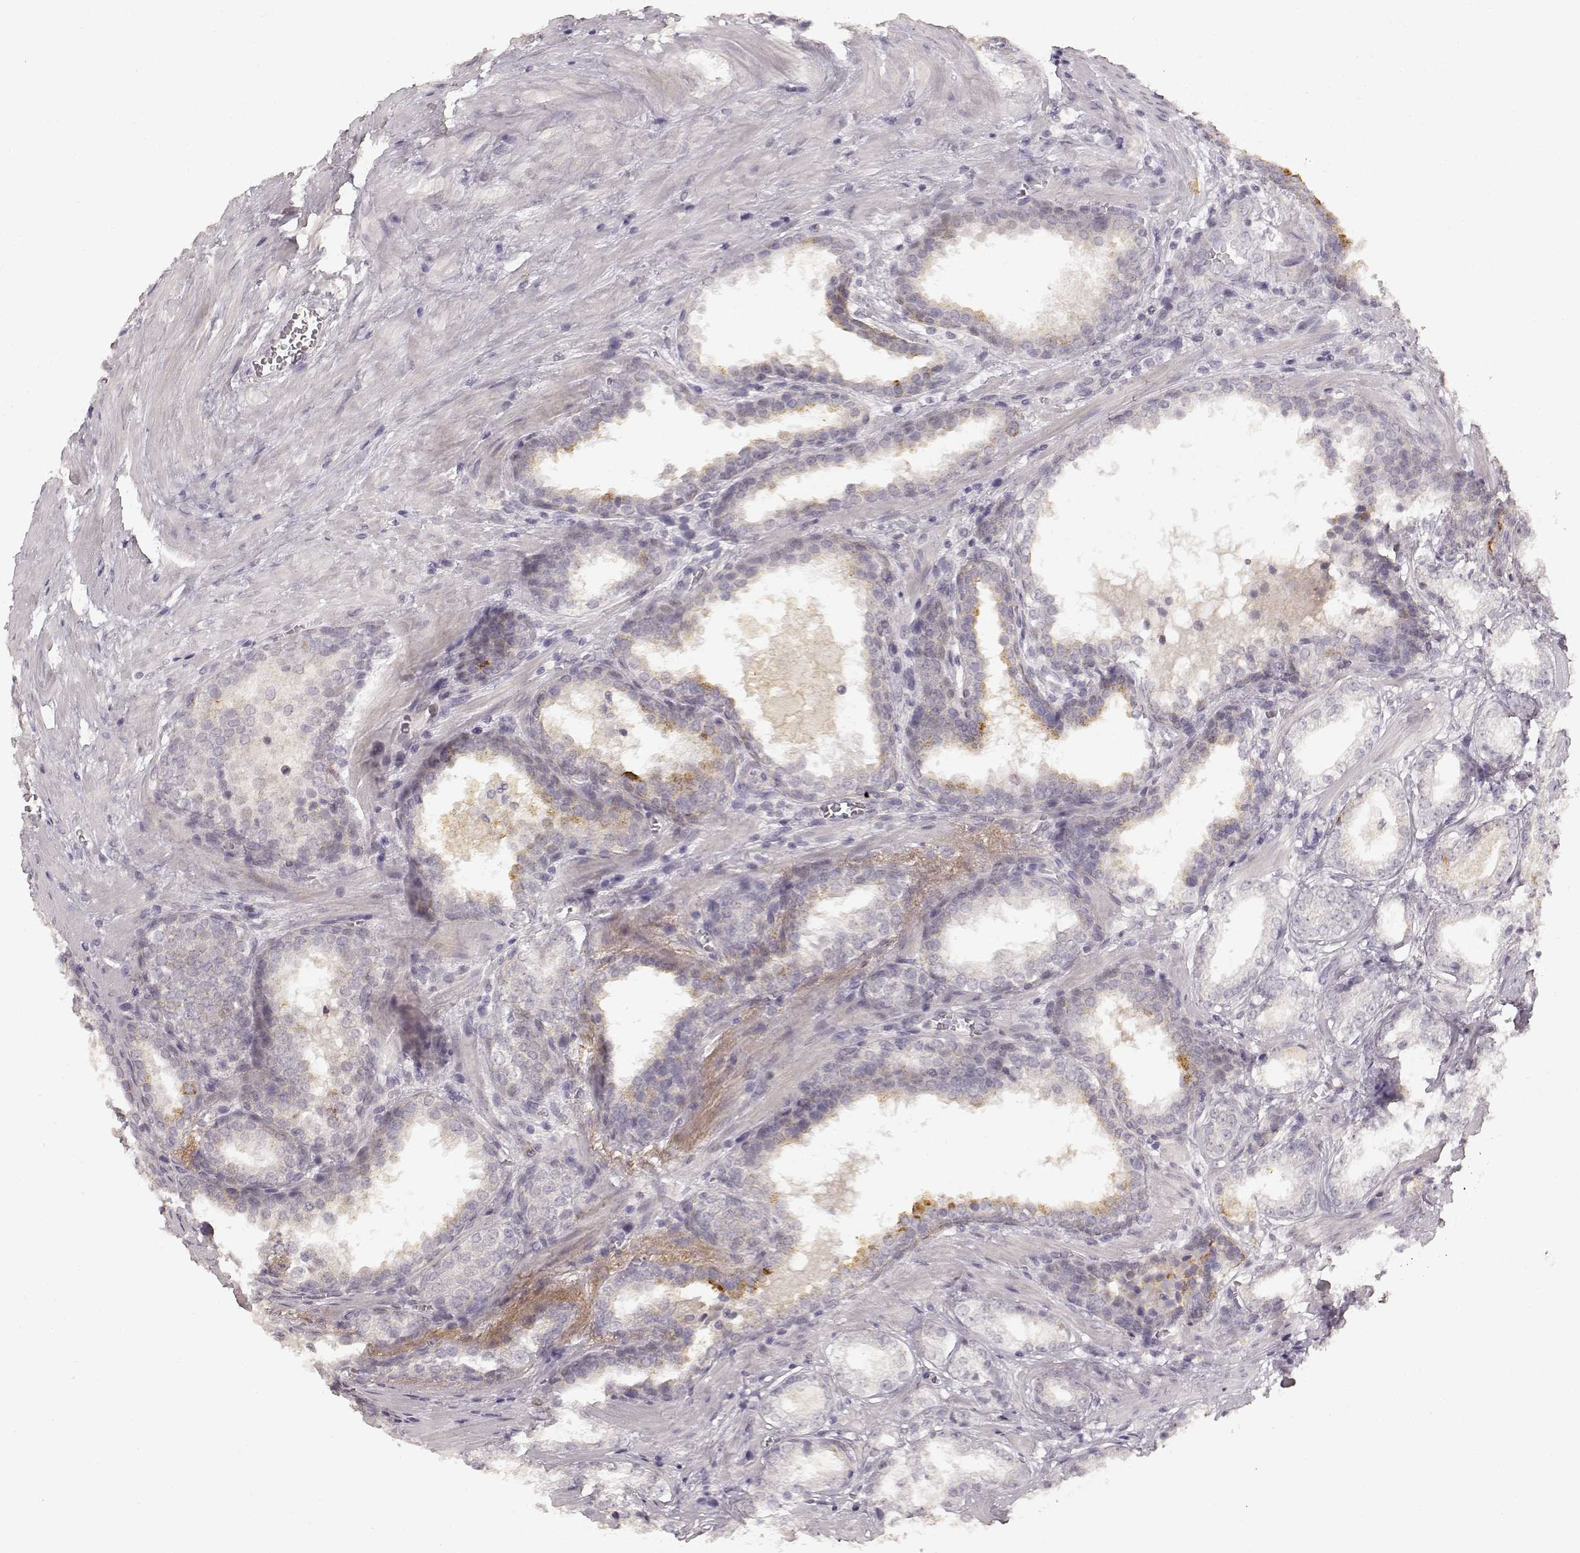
{"staining": {"intensity": "negative", "quantity": "none", "location": "none"}, "tissue": "prostate cancer", "cell_type": "Tumor cells", "image_type": "cancer", "snomed": [{"axis": "morphology", "description": "Adenocarcinoma, NOS"}, {"axis": "topography", "description": "Prostate and seminal vesicle, NOS"}], "caption": "Photomicrograph shows no significant protein expression in tumor cells of adenocarcinoma (prostate).", "gene": "LAMC2", "patient": {"sex": "male", "age": 63}}